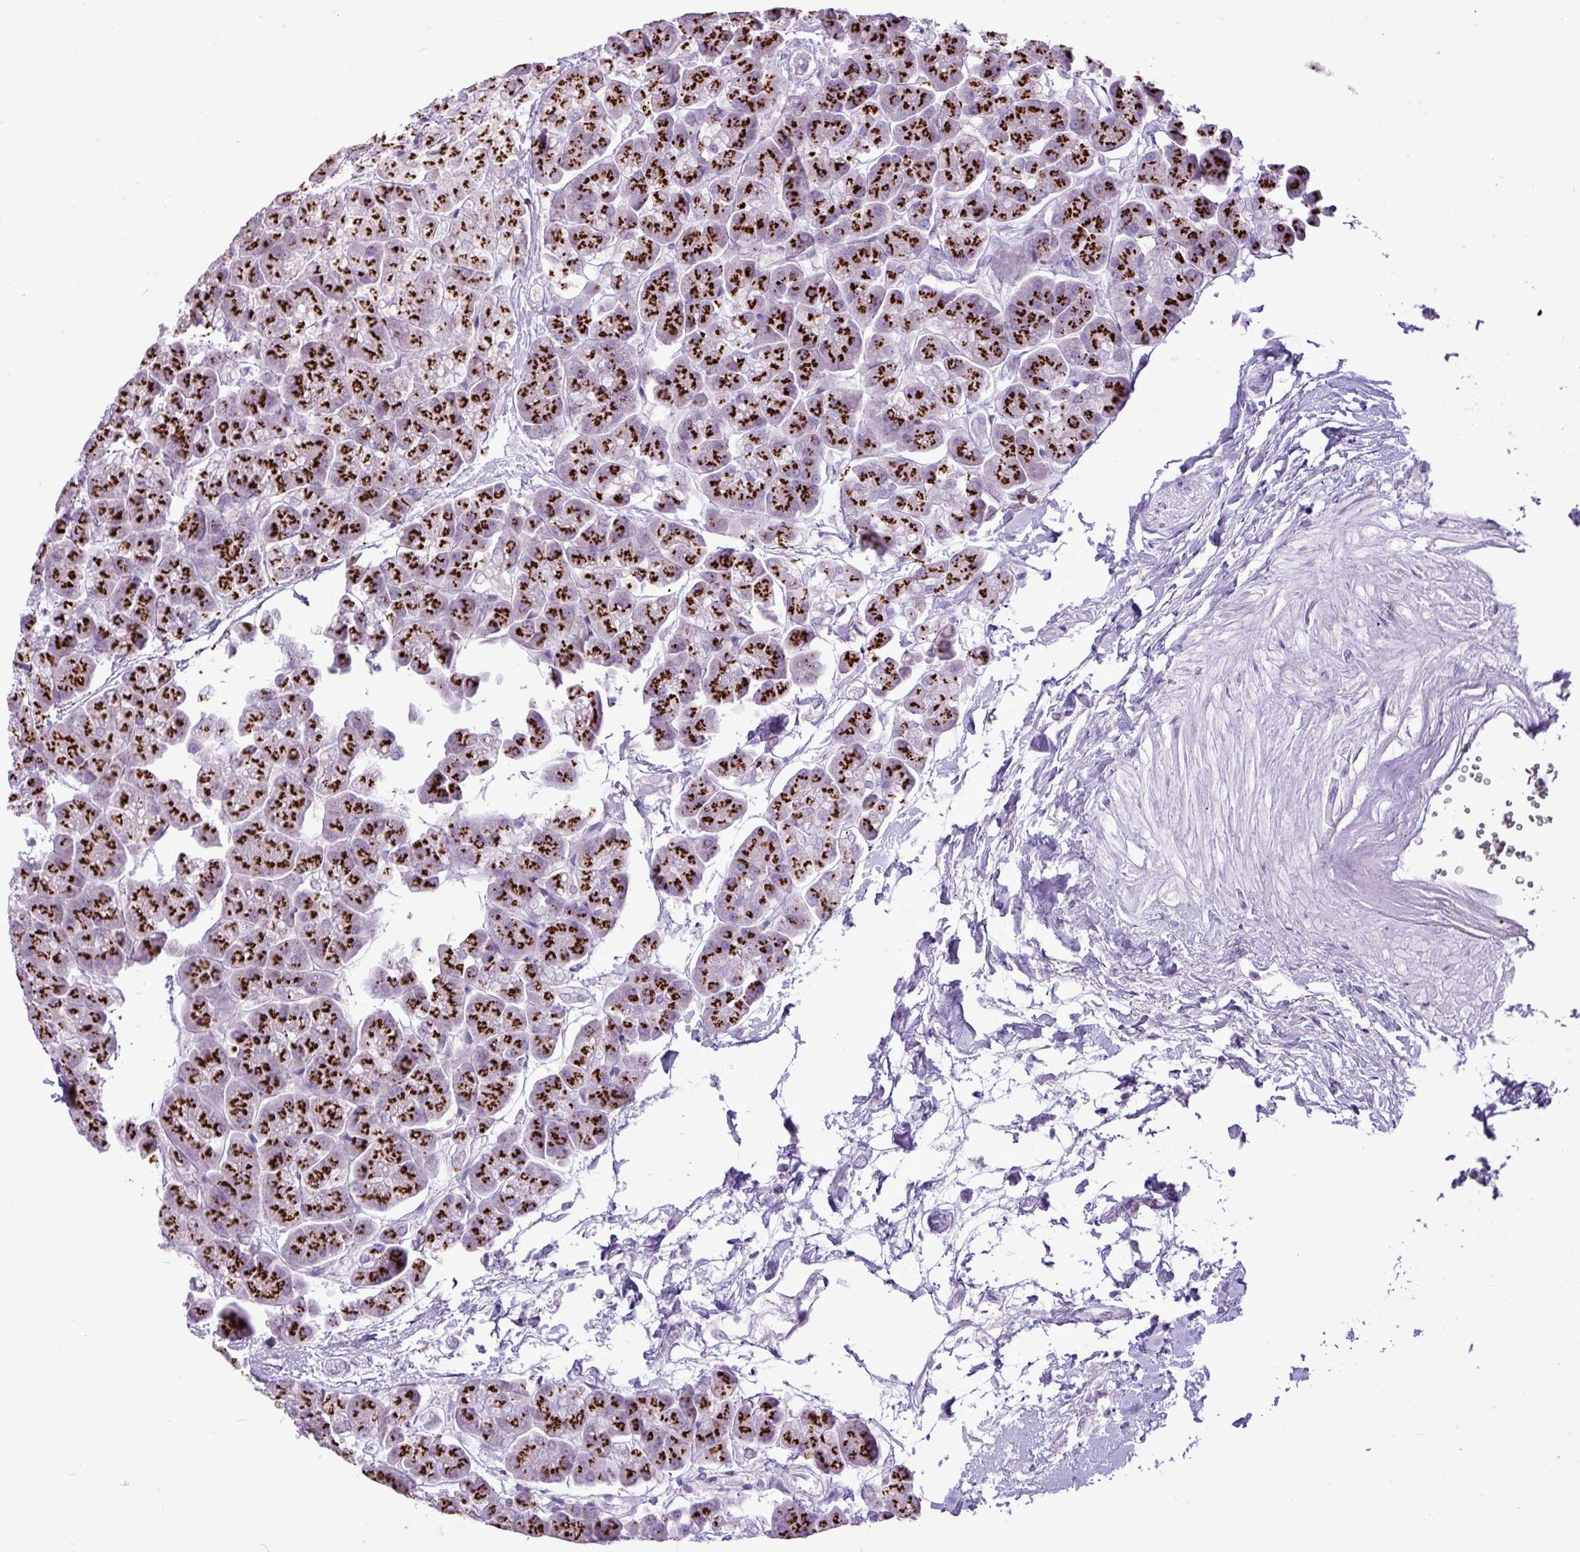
{"staining": {"intensity": "strong", "quantity": ">75%", "location": "cytoplasmic/membranous"}, "tissue": "pancreas", "cell_type": "Exocrine glandular cells", "image_type": "normal", "snomed": [{"axis": "morphology", "description": "Normal tissue, NOS"}, {"axis": "topography", "description": "Pancreas"}, {"axis": "topography", "description": "Peripheral nerve tissue"}], "caption": "Immunohistochemical staining of unremarkable human pancreas demonstrates high levels of strong cytoplasmic/membranous expression in about >75% of exocrine glandular cells. Using DAB (brown) and hematoxylin (blue) stains, captured at high magnification using brightfield microscopy.", "gene": "FAM43A", "patient": {"sex": "male", "age": 54}}